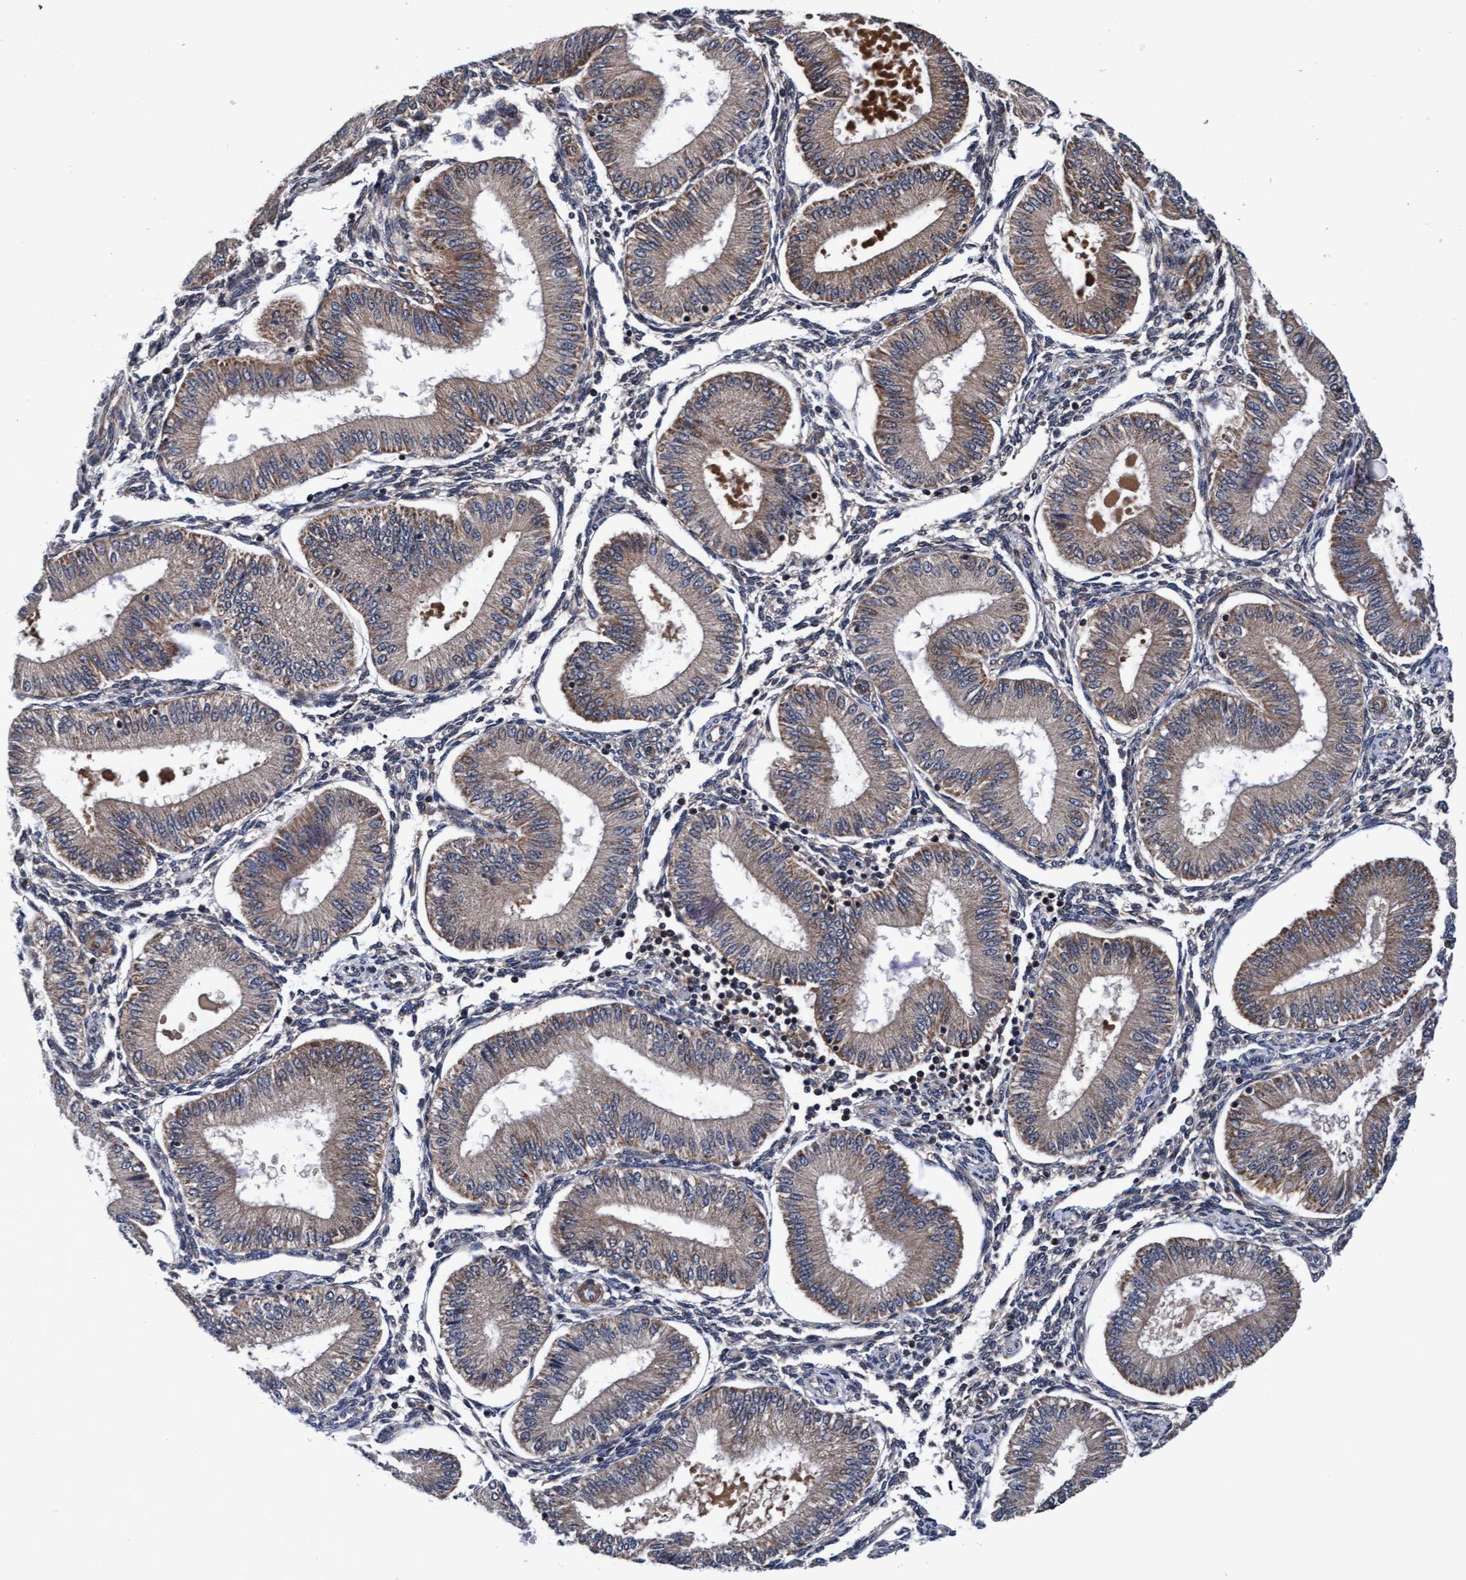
{"staining": {"intensity": "weak", "quantity": "25%-75%", "location": "cytoplasmic/membranous"}, "tissue": "endometrium", "cell_type": "Cells in endometrial stroma", "image_type": "normal", "snomed": [{"axis": "morphology", "description": "Normal tissue, NOS"}, {"axis": "topography", "description": "Endometrium"}], "caption": "Immunohistochemistry photomicrograph of normal endometrium stained for a protein (brown), which displays low levels of weak cytoplasmic/membranous staining in about 25%-75% of cells in endometrial stroma.", "gene": "EFCAB13", "patient": {"sex": "female", "age": 39}}